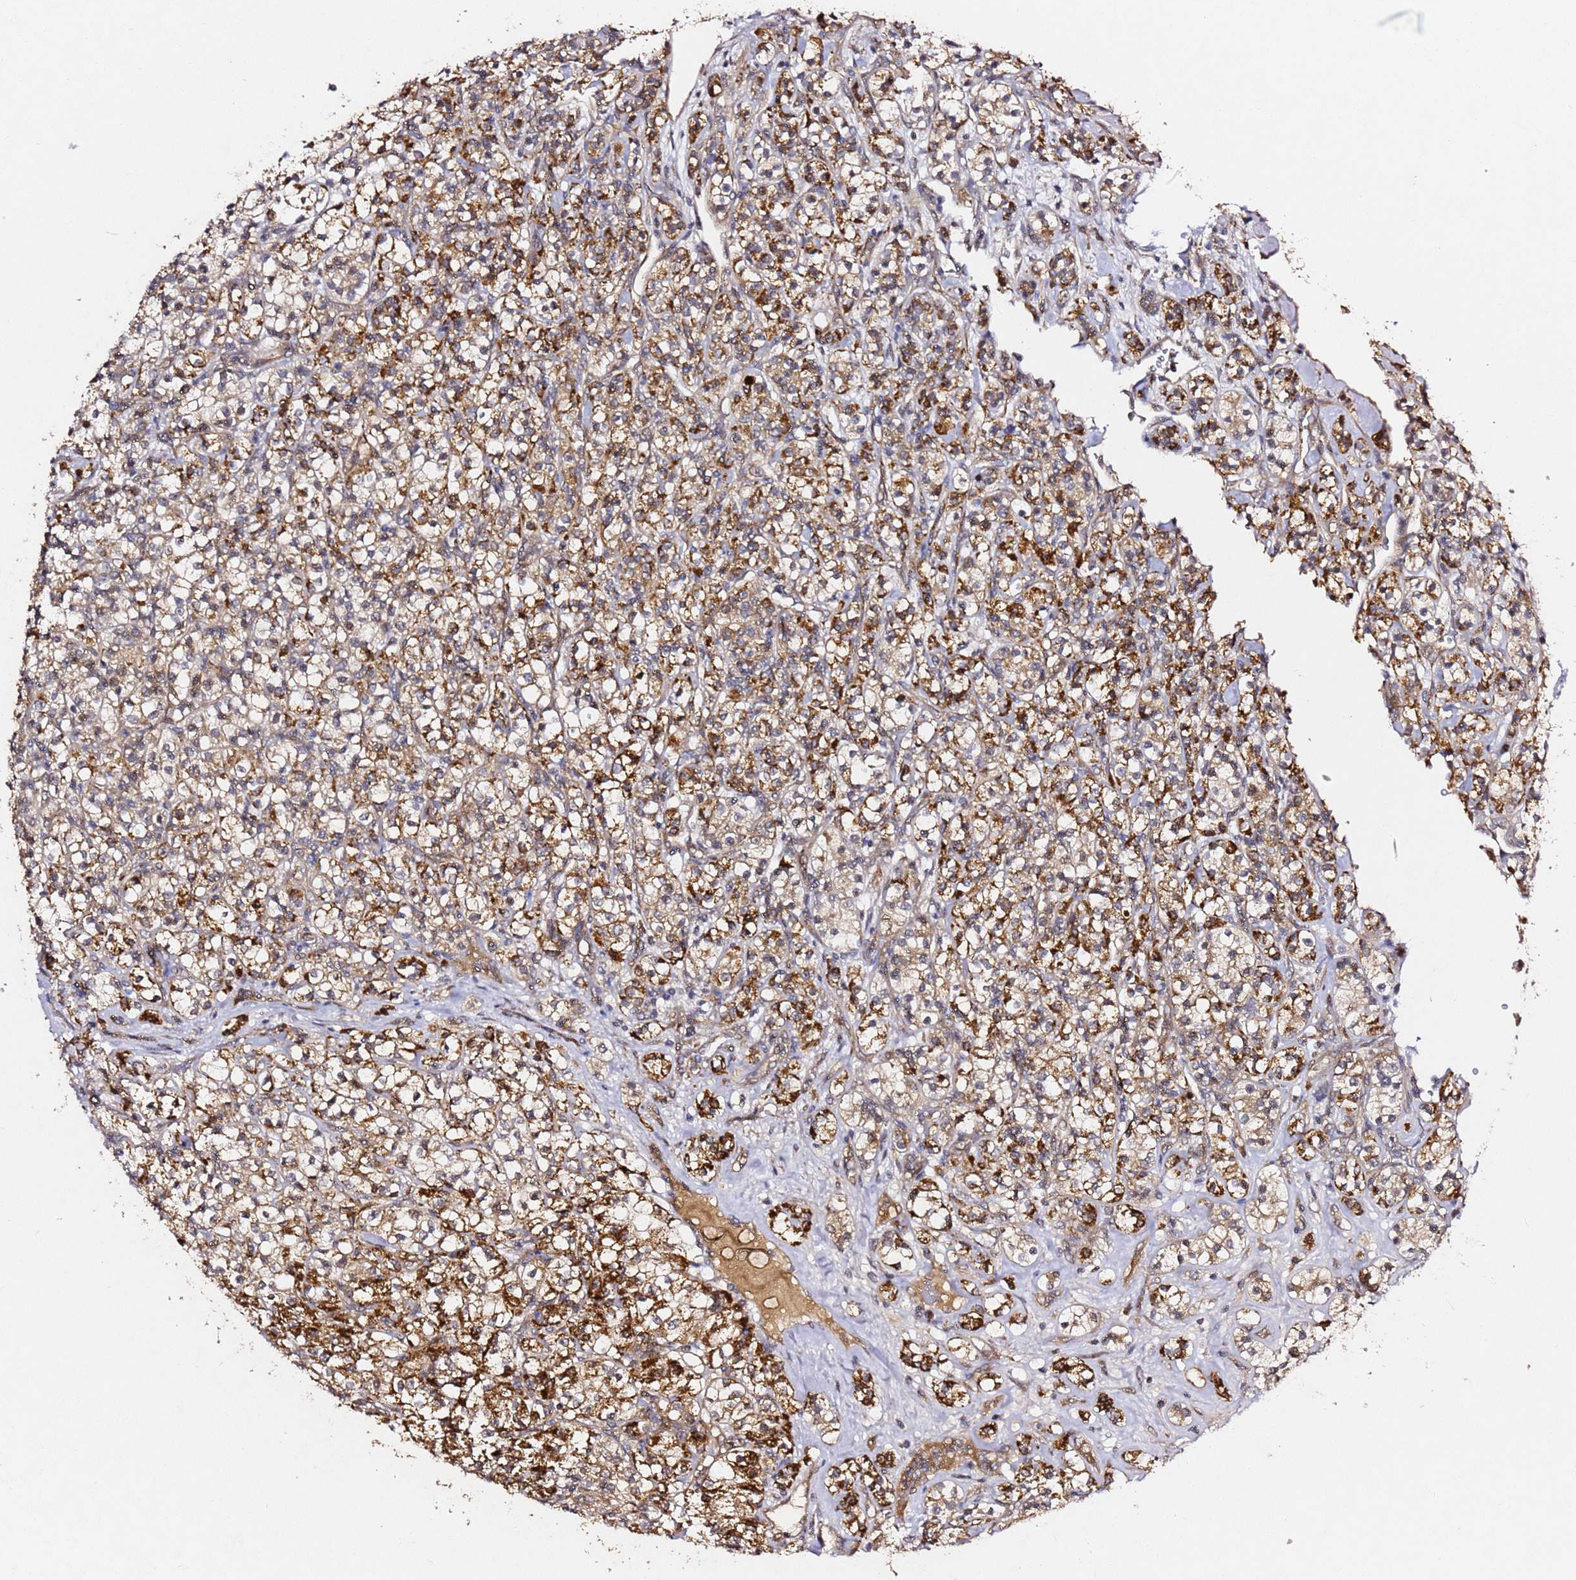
{"staining": {"intensity": "strong", "quantity": "25%-75%", "location": "cytoplasmic/membranous"}, "tissue": "renal cancer", "cell_type": "Tumor cells", "image_type": "cancer", "snomed": [{"axis": "morphology", "description": "Adenocarcinoma, NOS"}, {"axis": "topography", "description": "Kidney"}], "caption": "Immunohistochemical staining of adenocarcinoma (renal) reveals strong cytoplasmic/membranous protein expression in approximately 25%-75% of tumor cells.", "gene": "ALG11", "patient": {"sex": "male", "age": 77}}